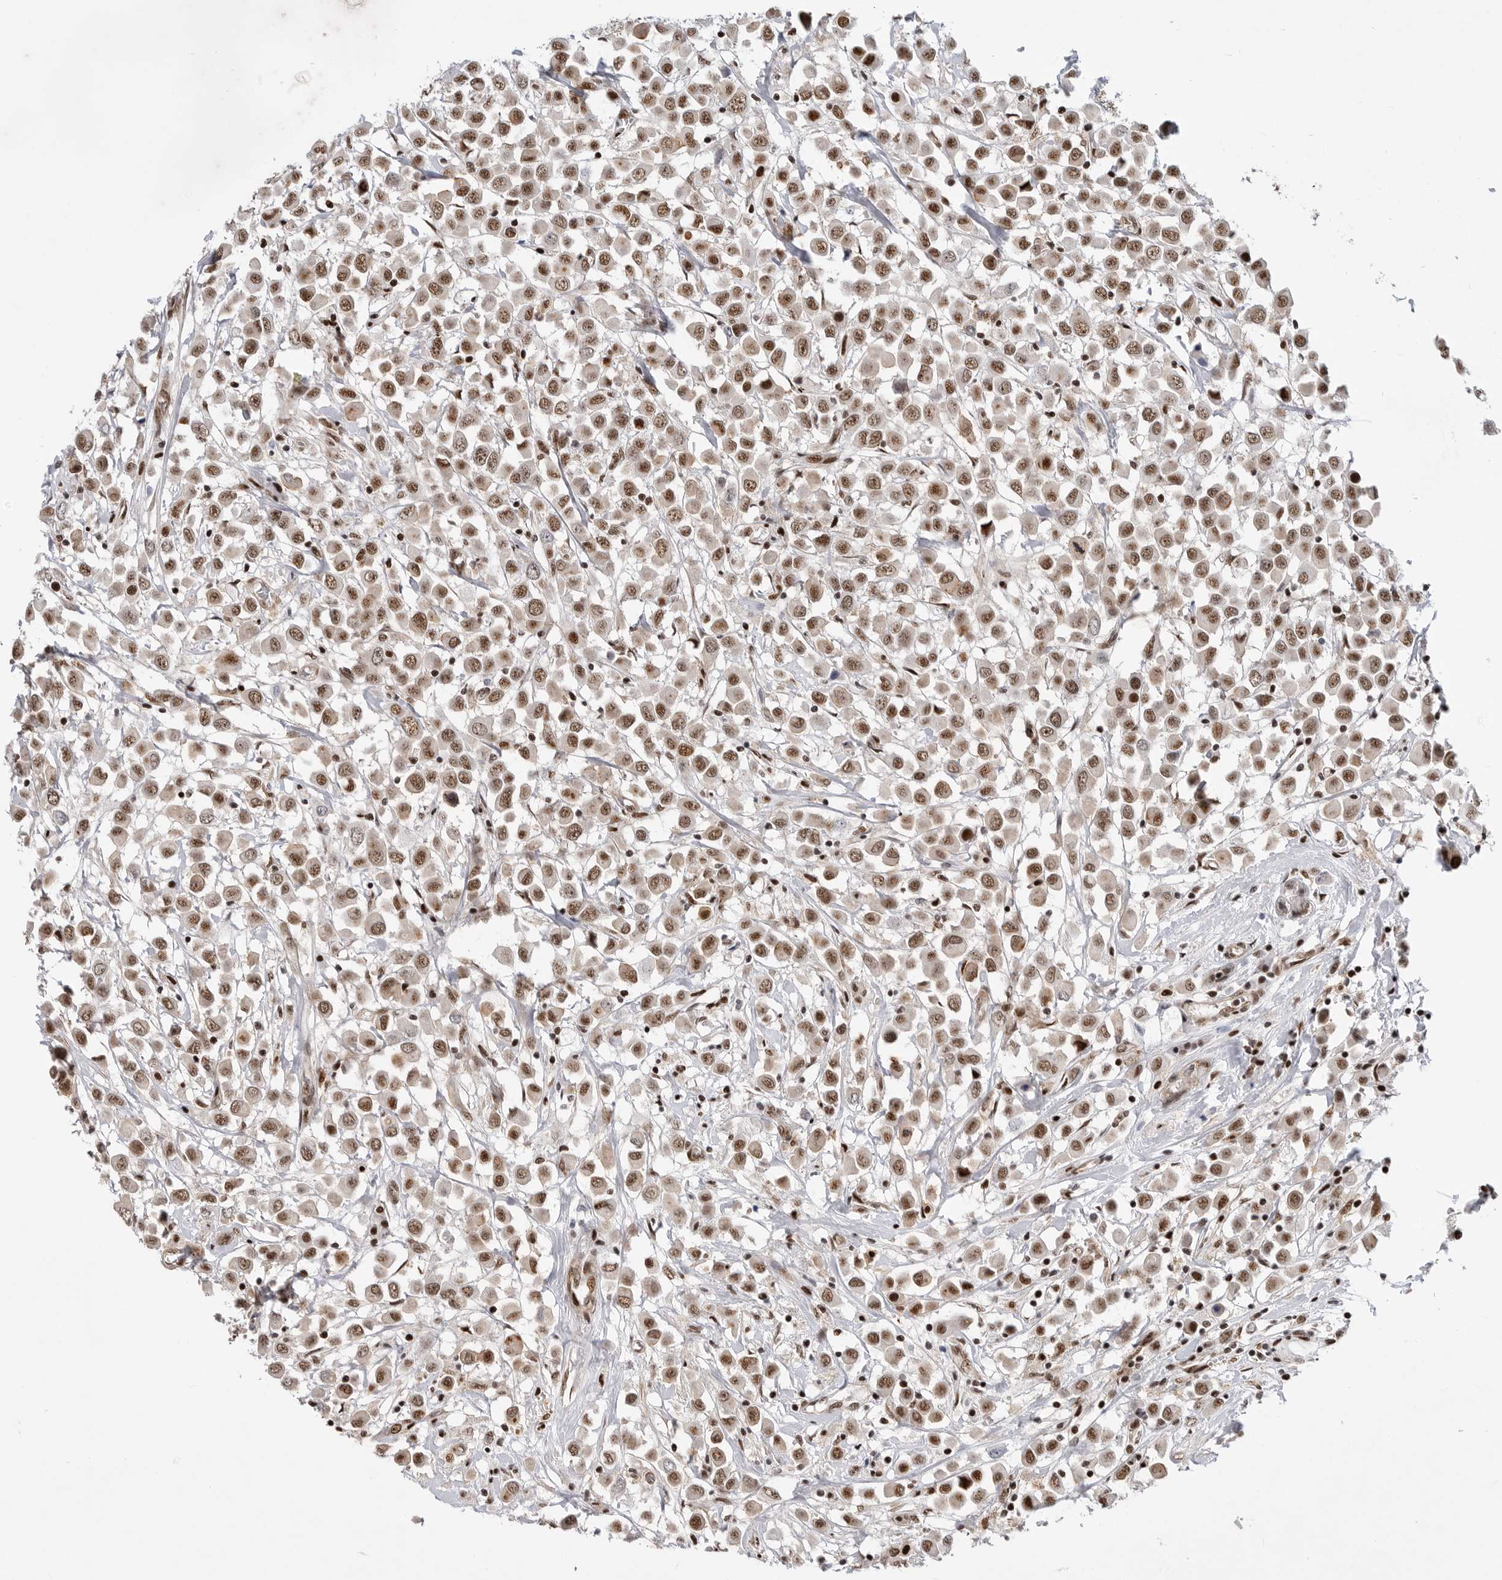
{"staining": {"intensity": "moderate", "quantity": ">75%", "location": "nuclear"}, "tissue": "breast cancer", "cell_type": "Tumor cells", "image_type": "cancer", "snomed": [{"axis": "morphology", "description": "Duct carcinoma"}, {"axis": "topography", "description": "Breast"}], "caption": "IHC photomicrograph of neoplastic tissue: breast cancer stained using IHC shows medium levels of moderate protein expression localized specifically in the nuclear of tumor cells, appearing as a nuclear brown color.", "gene": "GPATCH2", "patient": {"sex": "female", "age": 61}}